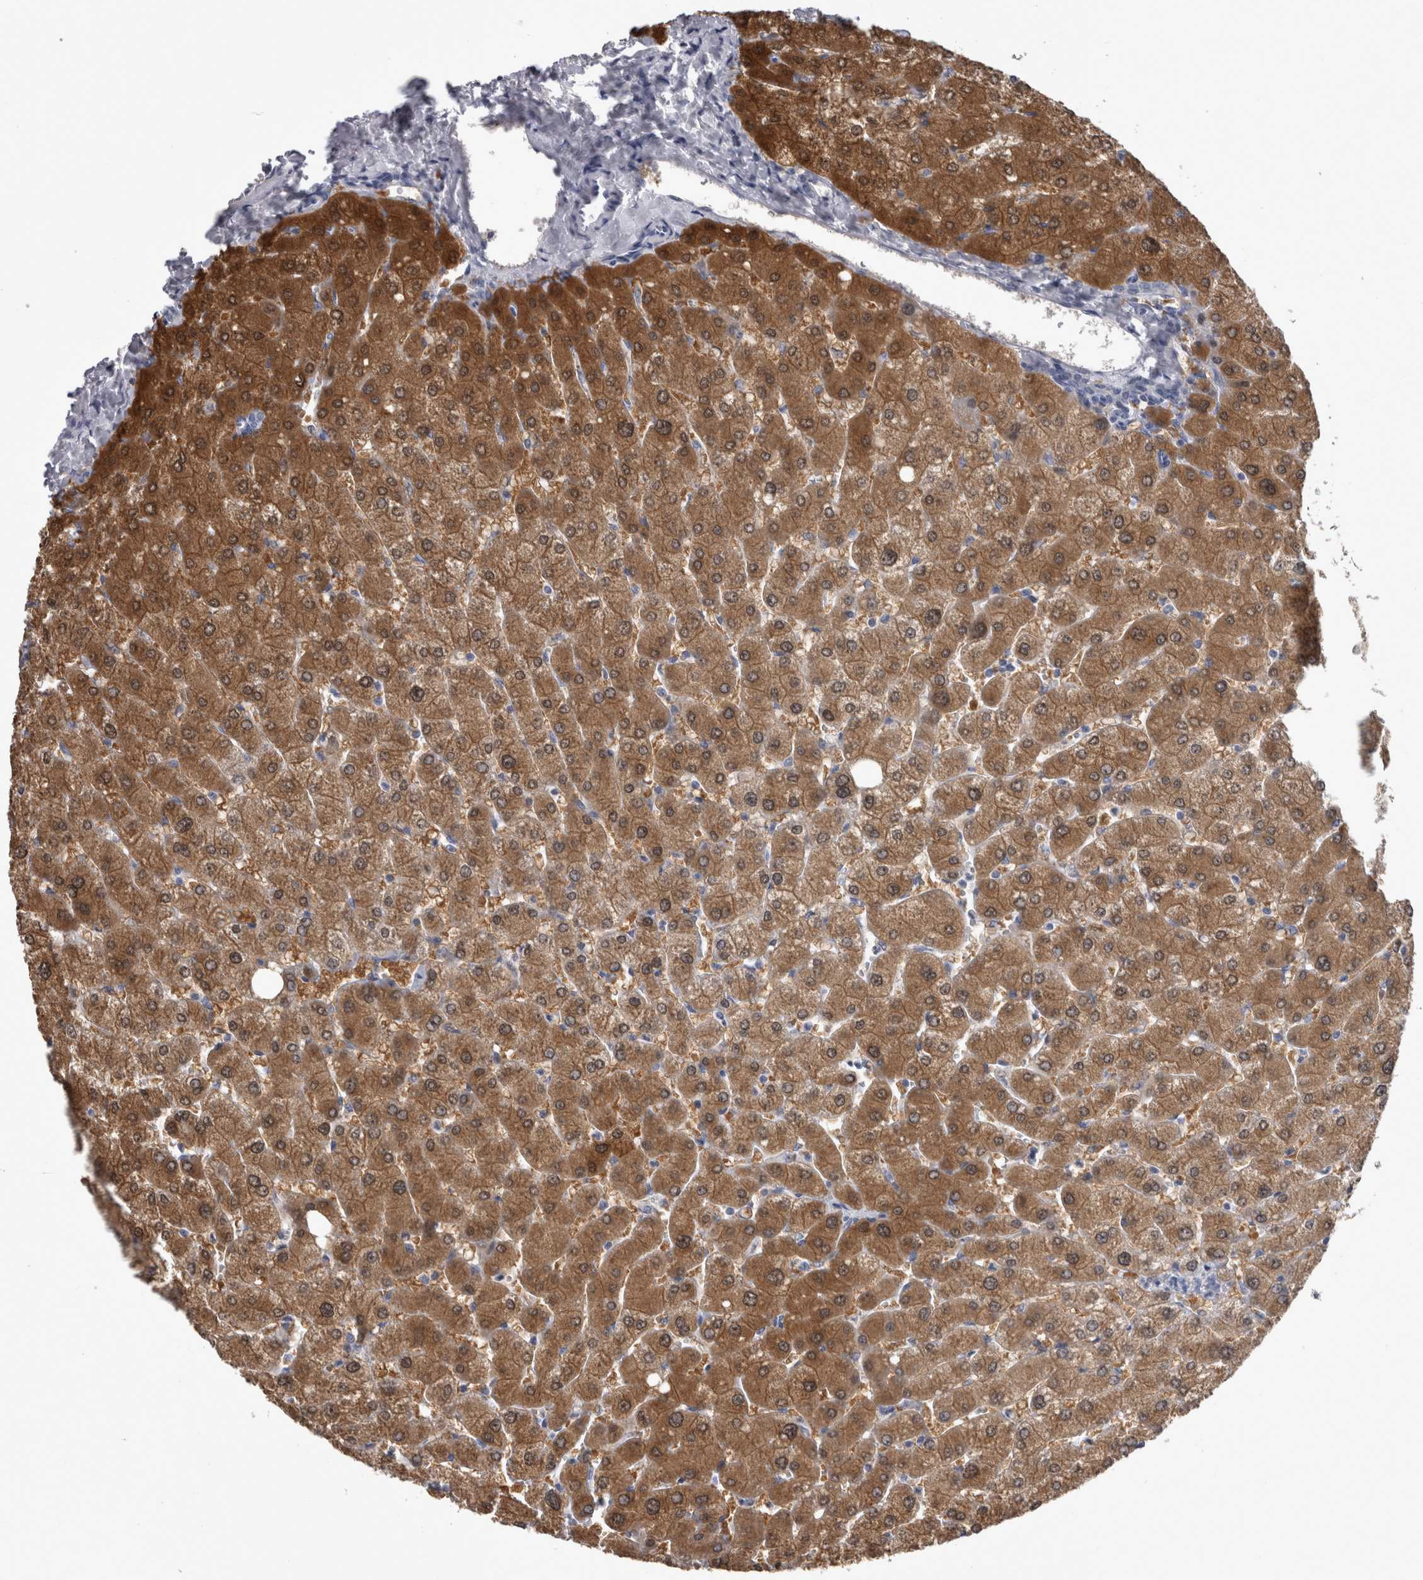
{"staining": {"intensity": "negative", "quantity": "none", "location": "none"}, "tissue": "liver", "cell_type": "Cholangiocytes", "image_type": "normal", "snomed": [{"axis": "morphology", "description": "Normal tissue, NOS"}, {"axis": "topography", "description": "Liver"}], "caption": "IHC histopathology image of unremarkable liver: liver stained with DAB reveals no significant protein positivity in cholangiocytes. (DAB (3,3'-diaminobenzidine) IHC, high magnification).", "gene": "ALDH8A1", "patient": {"sex": "male", "age": 55}}